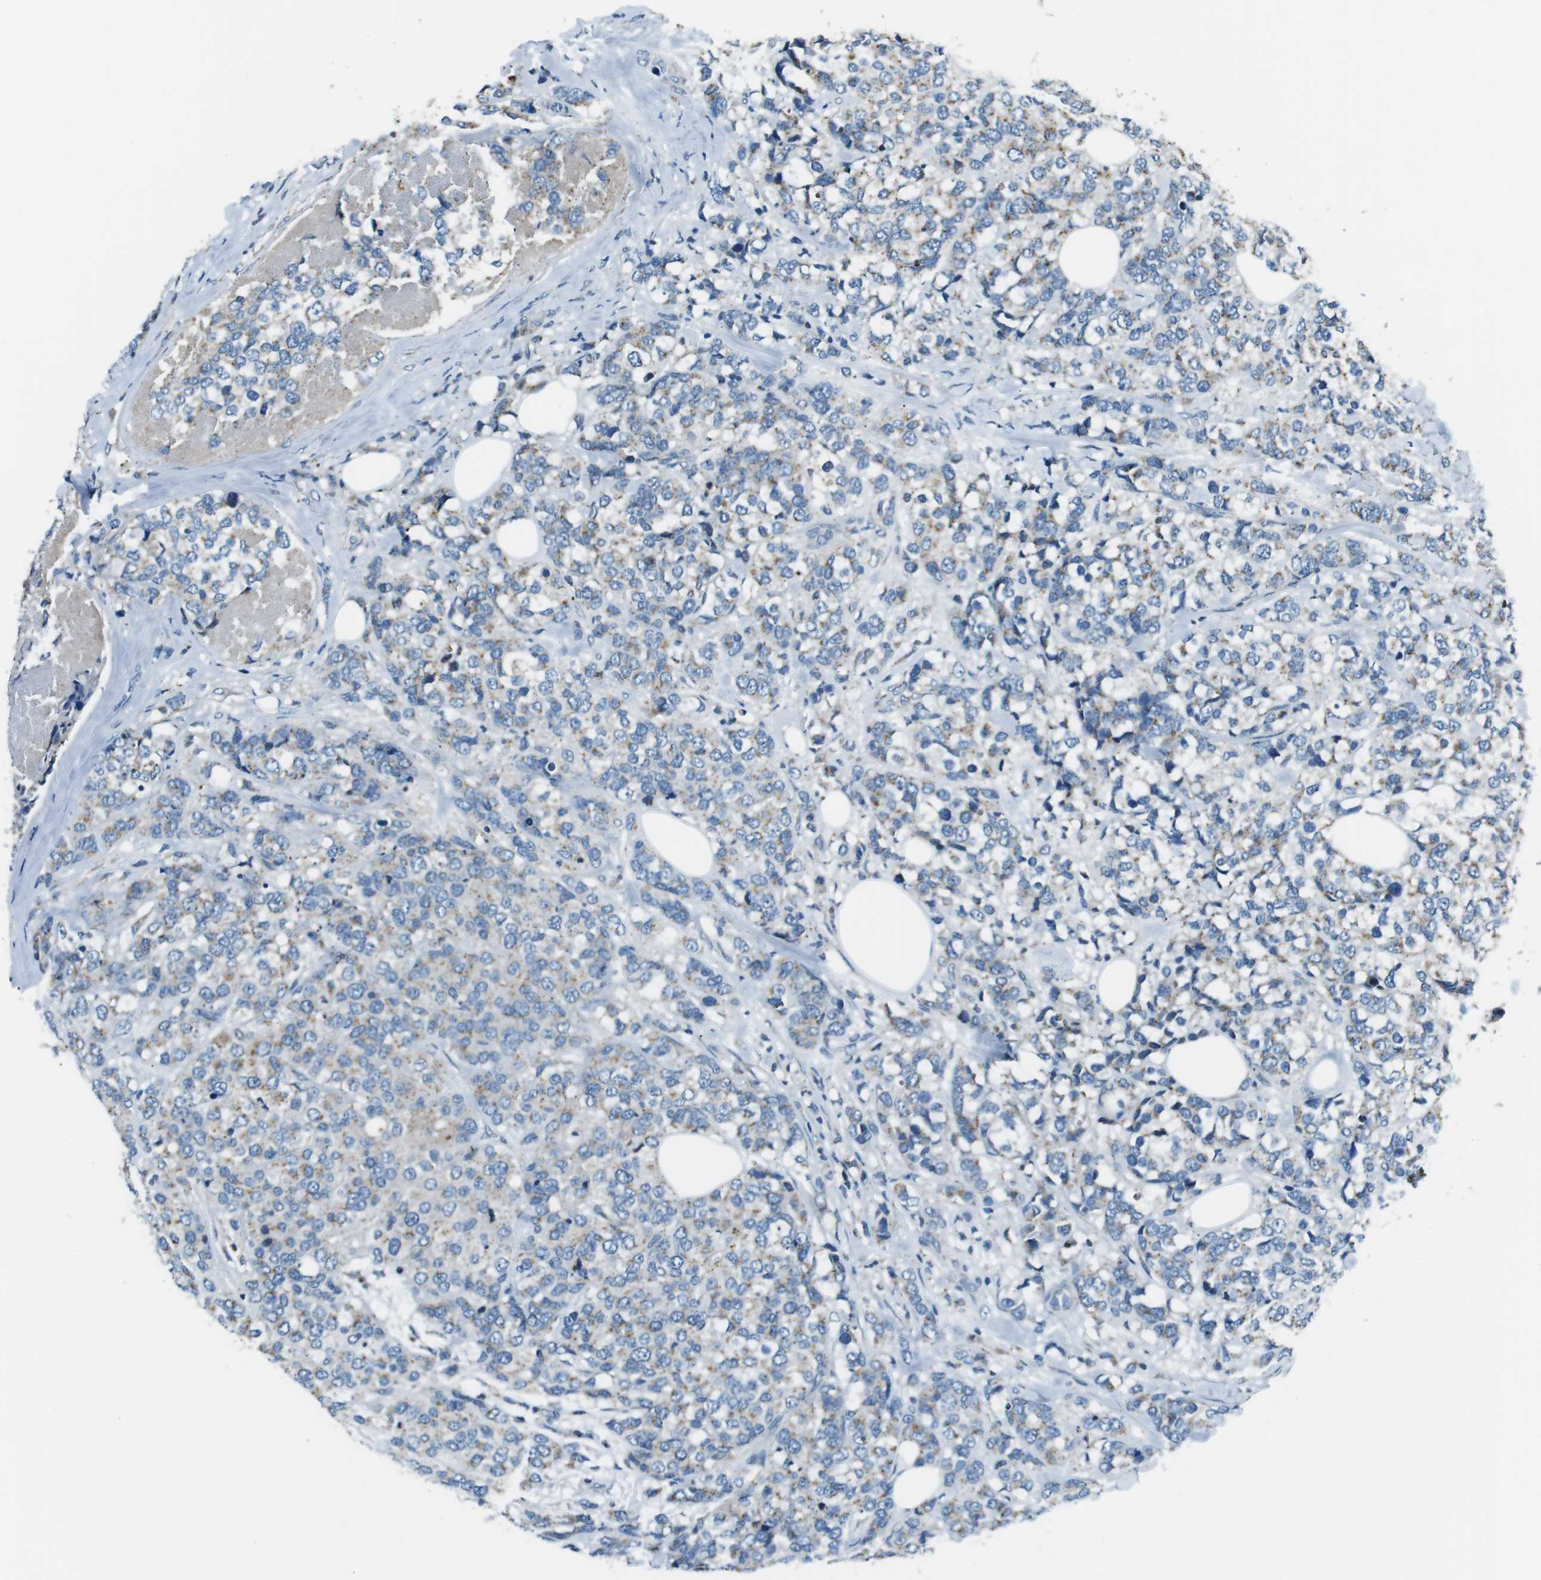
{"staining": {"intensity": "weak", "quantity": ">75%", "location": "cytoplasmic/membranous"}, "tissue": "breast cancer", "cell_type": "Tumor cells", "image_type": "cancer", "snomed": [{"axis": "morphology", "description": "Lobular carcinoma"}, {"axis": "topography", "description": "Breast"}], "caption": "High-power microscopy captured an immunohistochemistry (IHC) photomicrograph of breast cancer (lobular carcinoma), revealing weak cytoplasmic/membranous expression in approximately >75% of tumor cells. The staining was performed using DAB (3,3'-diaminobenzidine), with brown indicating positive protein expression. Nuclei are stained blue with hematoxylin.", "gene": "FAM3B", "patient": {"sex": "female", "age": 59}}